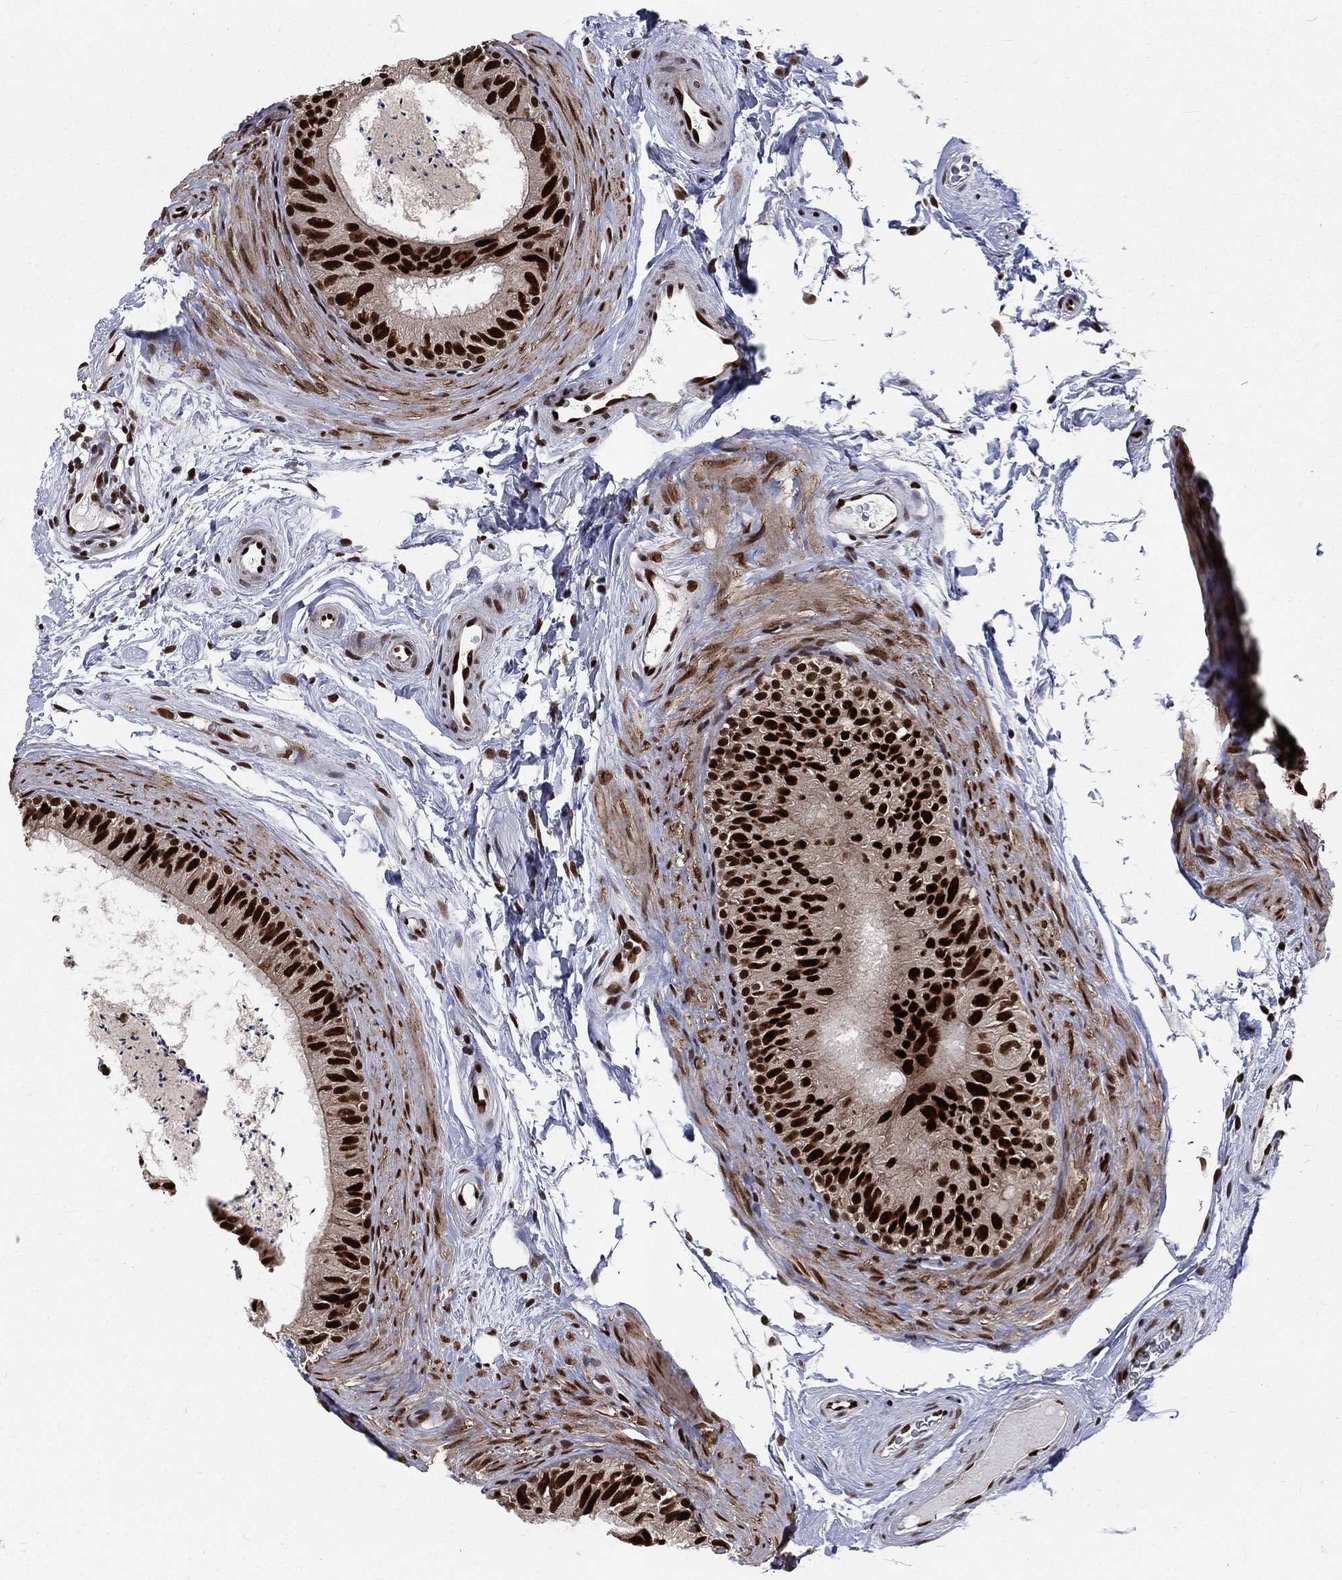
{"staining": {"intensity": "strong", "quantity": ">75%", "location": "nuclear"}, "tissue": "epididymis", "cell_type": "Glandular cells", "image_type": "normal", "snomed": [{"axis": "morphology", "description": "Normal tissue, NOS"}, {"axis": "topography", "description": "Epididymis"}], "caption": "Immunohistochemistry photomicrograph of unremarkable epididymis: human epididymis stained using IHC exhibits high levels of strong protein expression localized specifically in the nuclear of glandular cells, appearing as a nuclear brown color.", "gene": "POLB", "patient": {"sex": "male", "age": 34}}